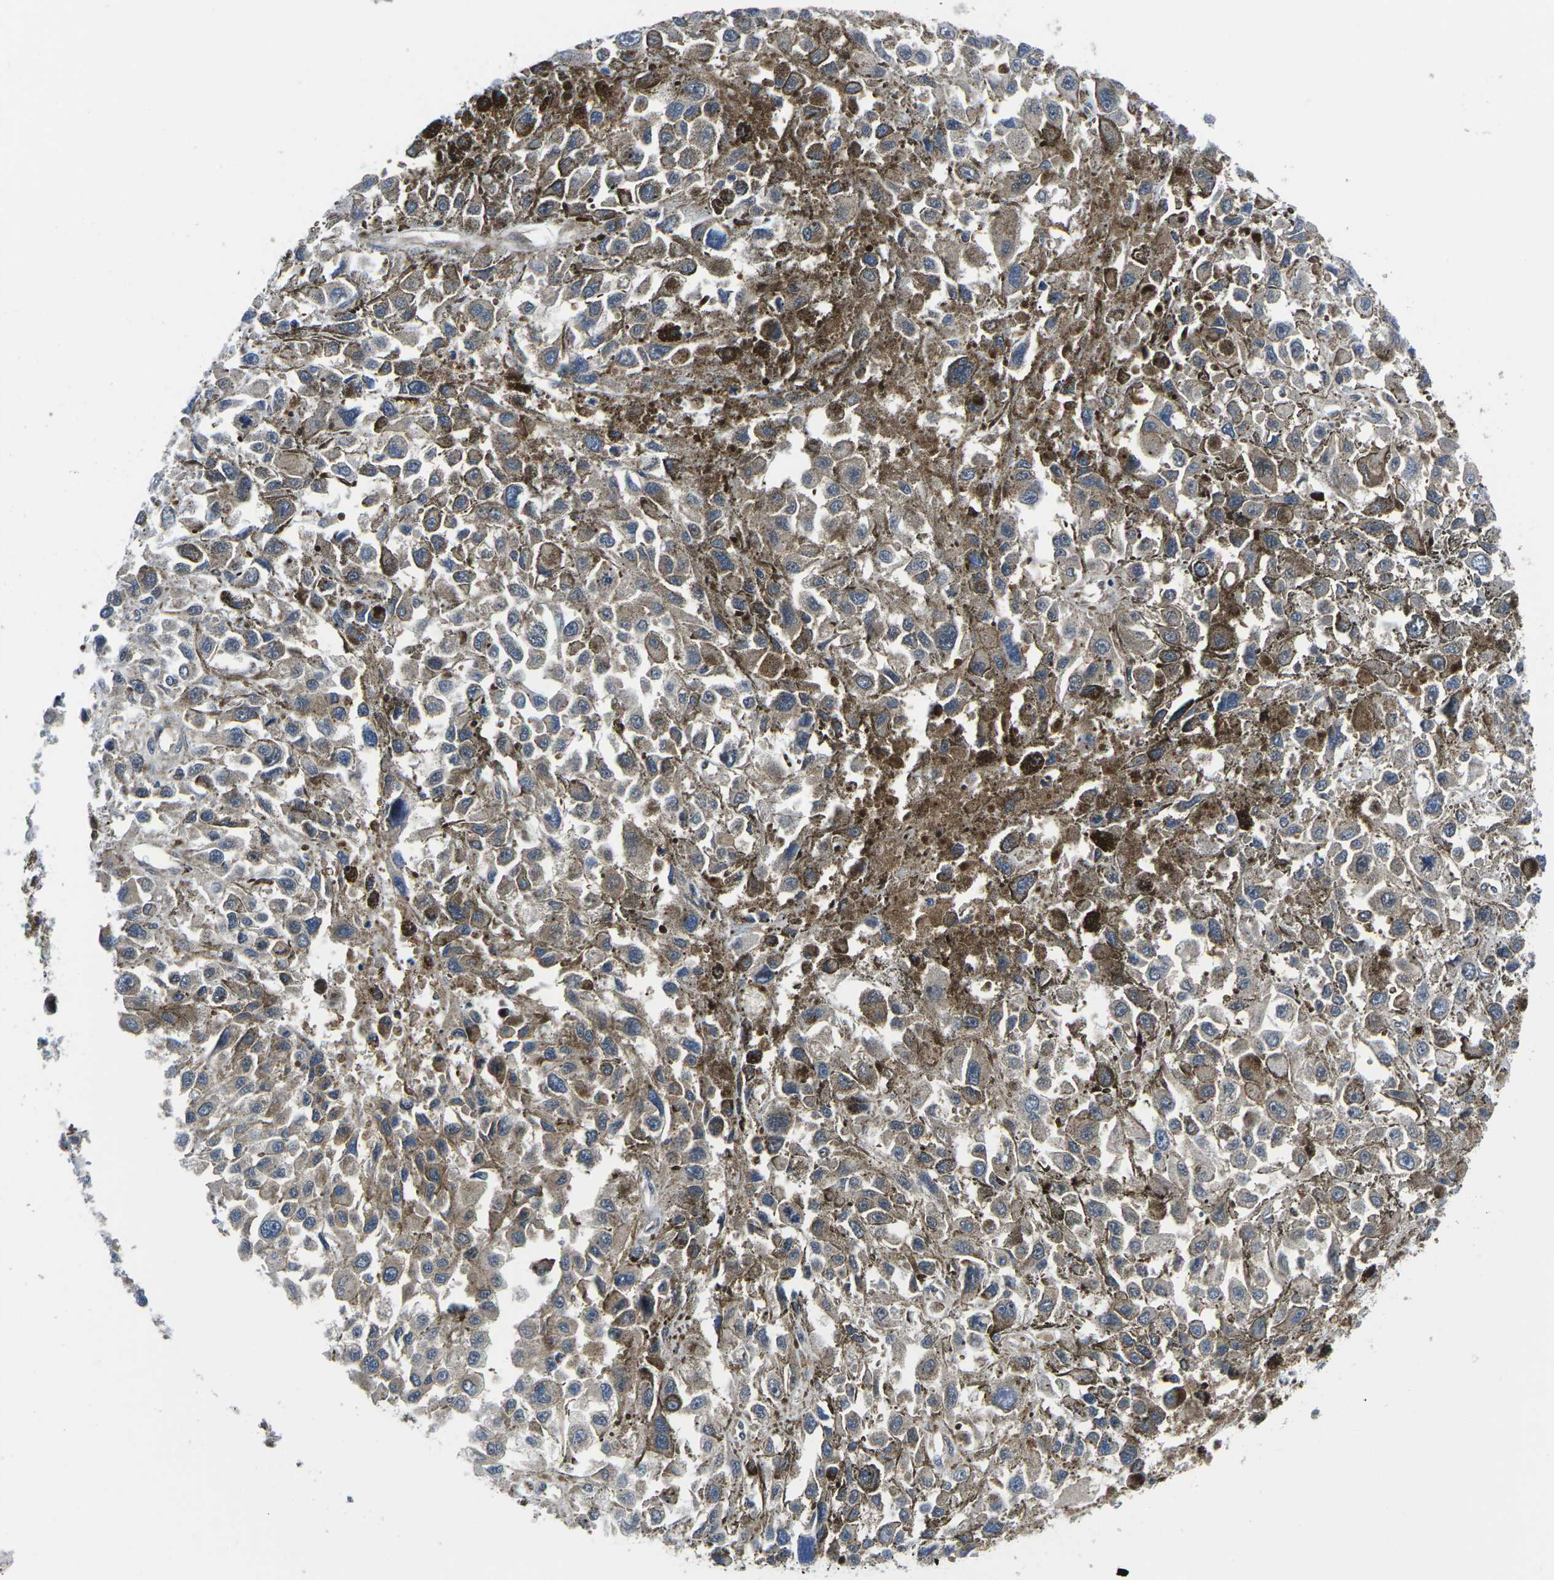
{"staining": {"intensity": "weak", "quantity": "25%-75%", "location": "cytoplasmic/membranous"}, "tissue": "melanoma", "cell_type": "Tumor cells", "image_type": "cancer", "snomed": [{"axis": "morphology", "description": "Malignant melanoma, Metastatic site"}, {"axis": "topography", "description": "Lymph node"}], "caption": "A high-resolution photomicrograph shows immunohistochemistry (IHC) staining of malignant melanoma (metastatic site), which shows weak cytoplasmic/membranous positivity in approximately 25%-75% of tumor cells.", "gene": "EIF4E", "patient": {"sex": "male", "age": 59}}